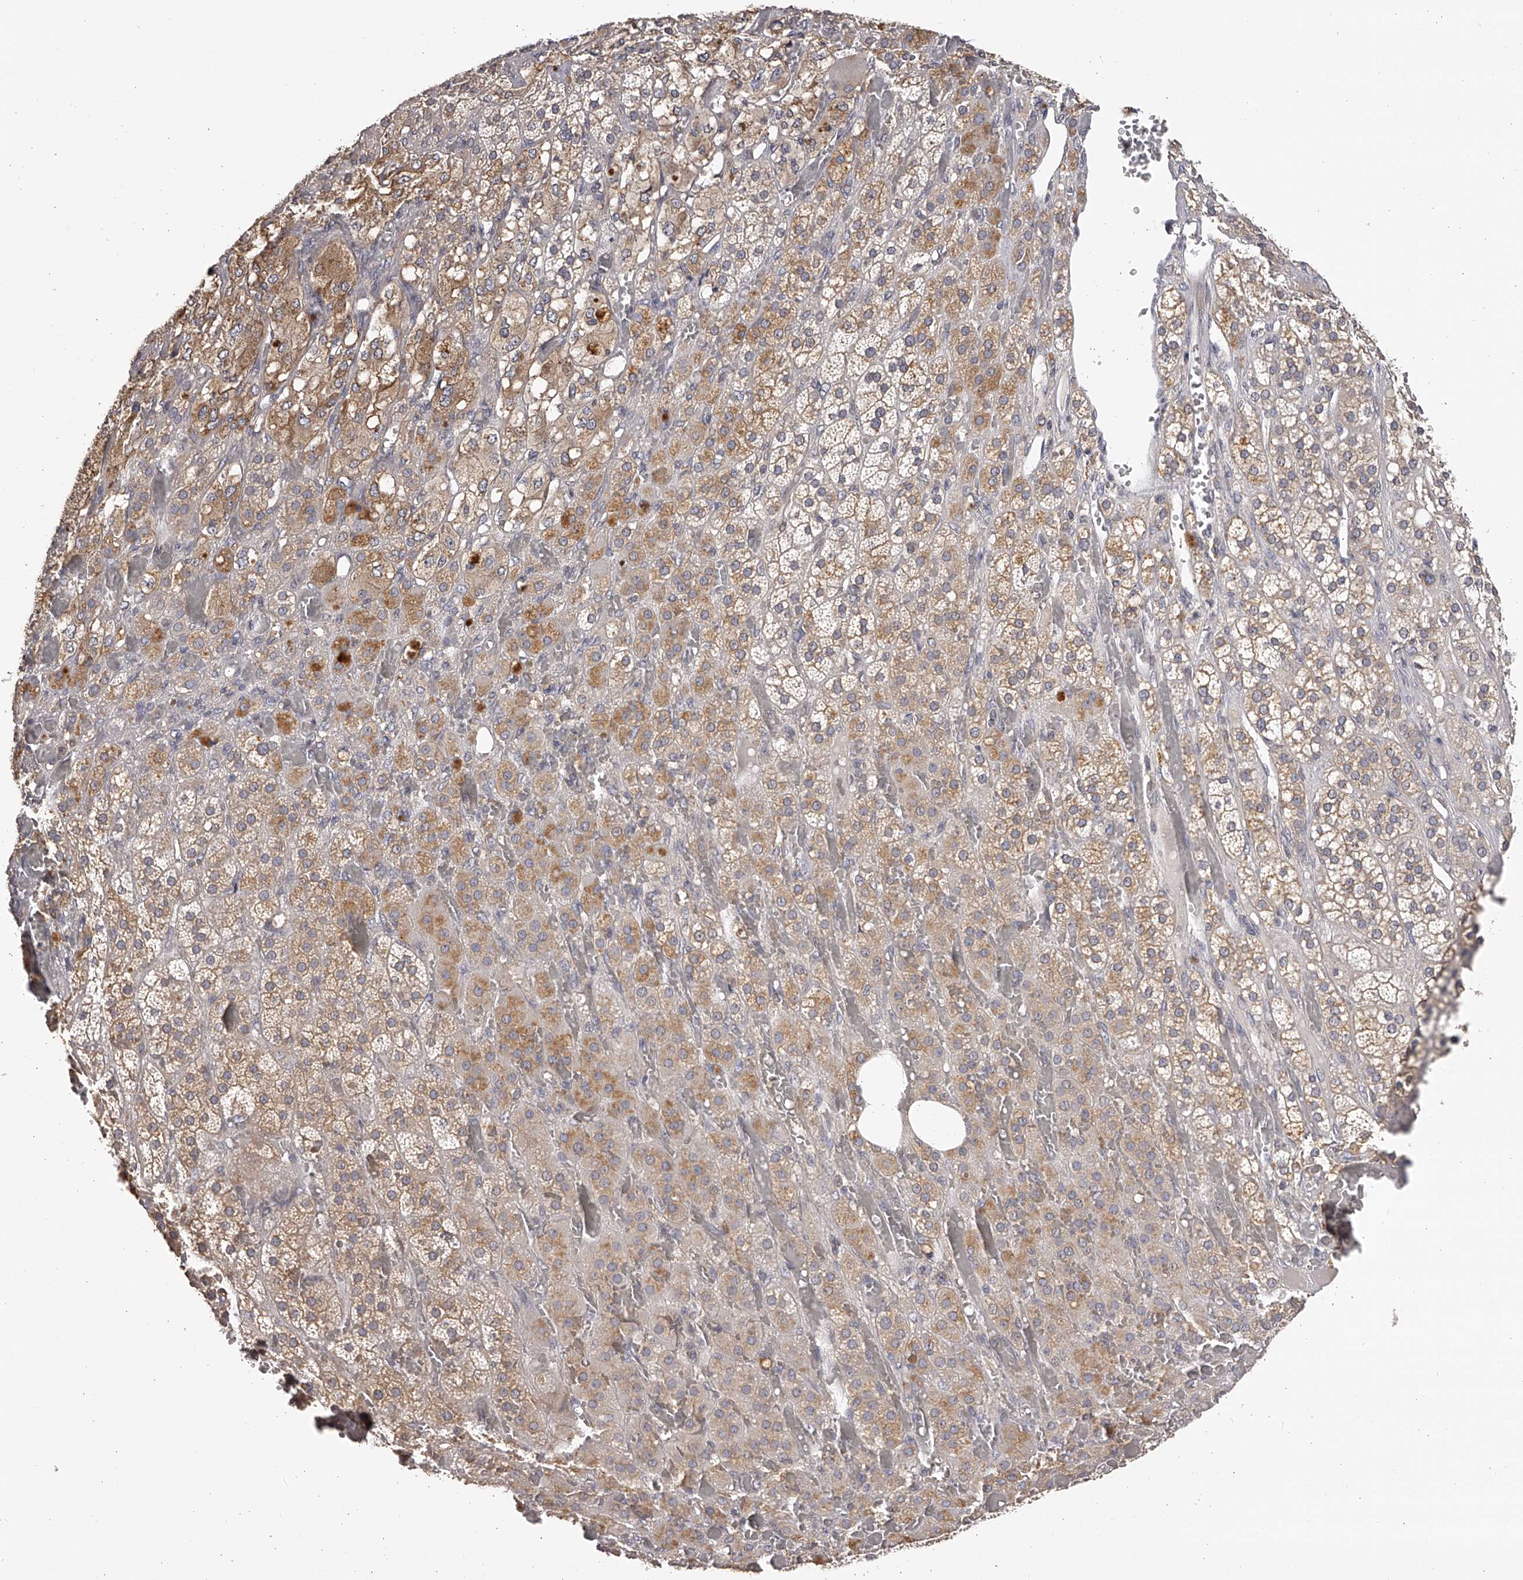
{"staining": {"intensity": "moderate", "quantity": "25%-75%", "location": "cytoplasmic/membranous"}, "tissue": "adrenal gland", "cell_type": "Glandular cells", "image_type": "normal", "snomed": [{"axis": "morphology", "description": "Normal tissue, NOS"}, {"axis": "topography", "description": "Adrenal gland"}], "caption": "Protein expression by immunohistochemistry exhibits moderate cytoplasmic/membranous expression in approximately 25%-75% of glandular cells in benign adrenal gland. (Brightfield microscopy of DAB IHC at high magnification).", "gene": "TNN", "patient": {"sex": "female", "age": 59}}